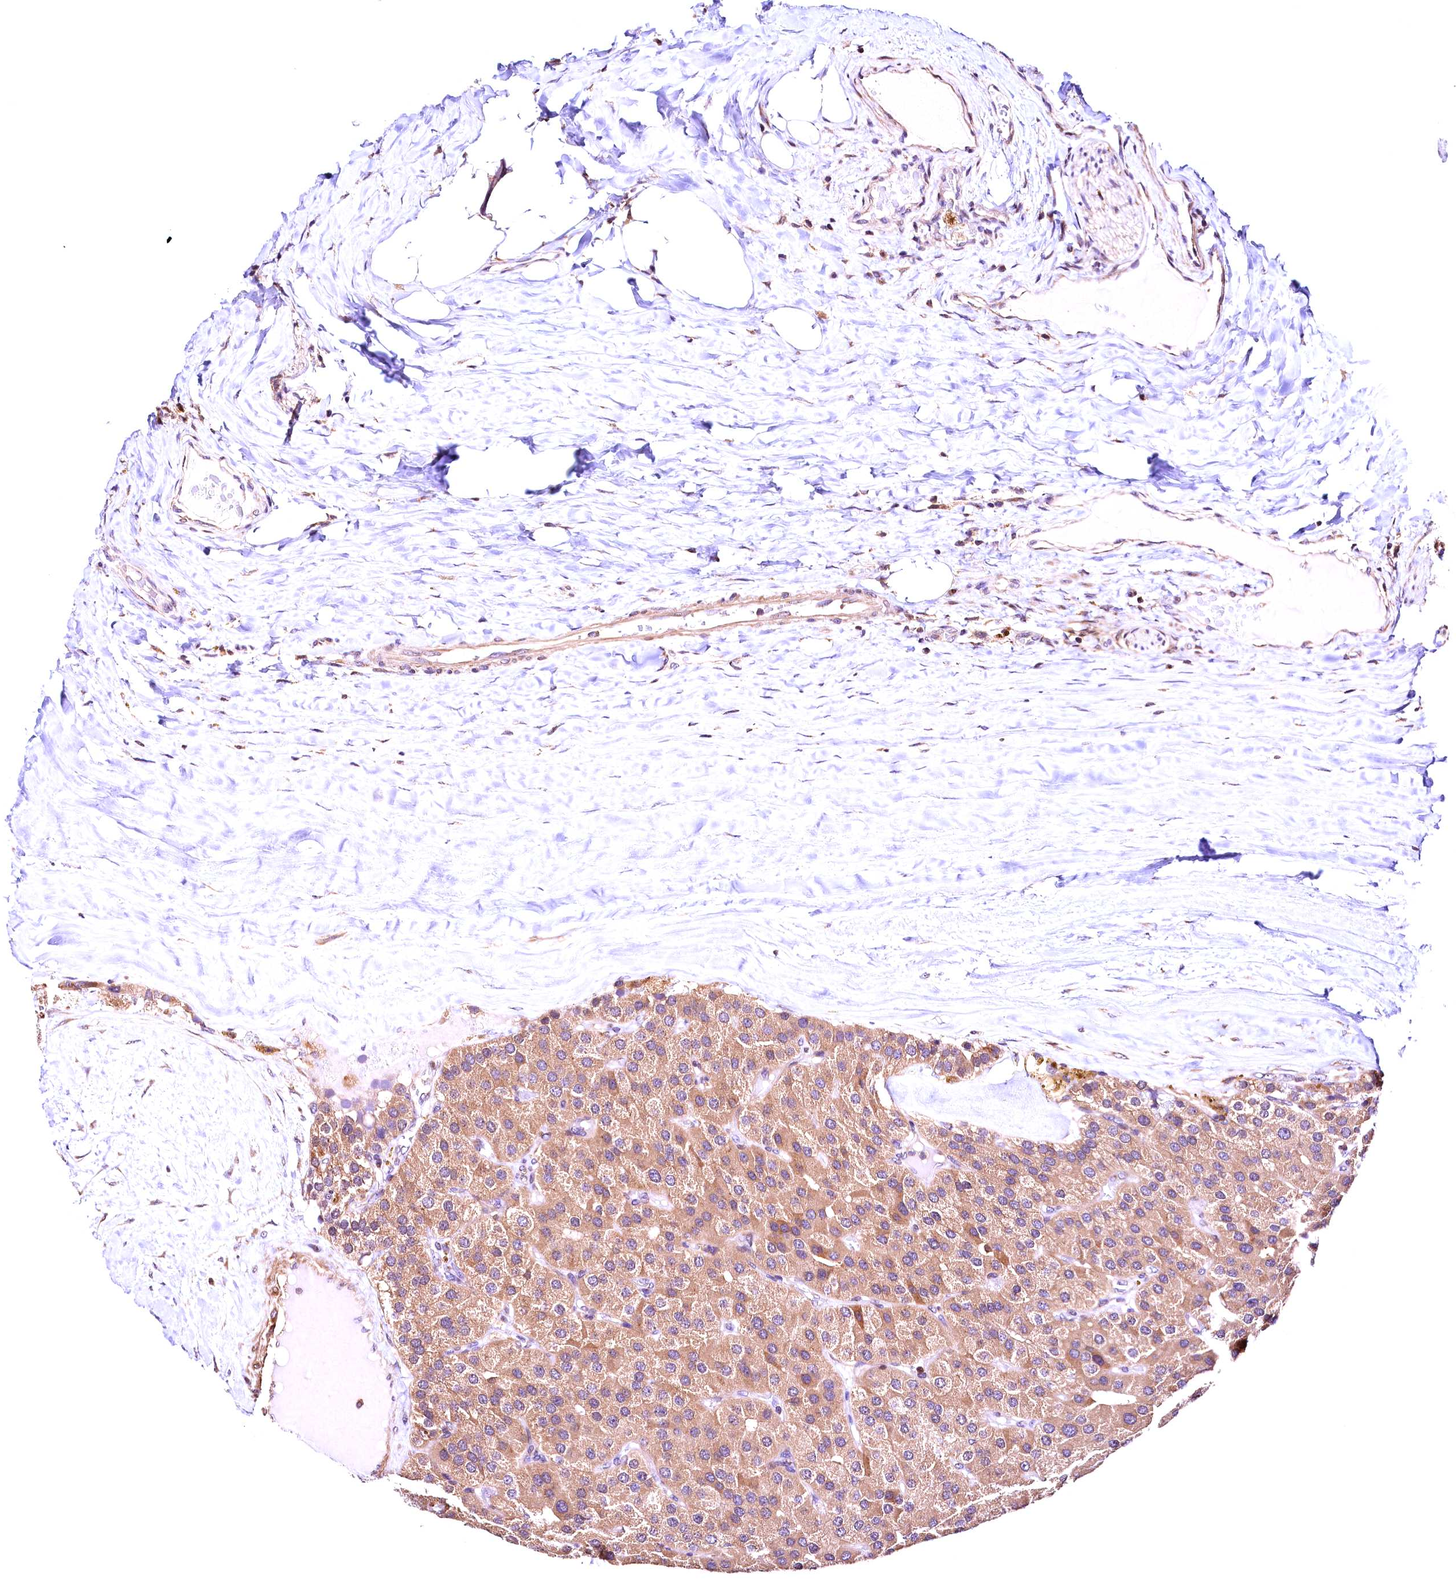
{"staining": {"intensity": "weak", "quantity": ">75%", "location": "cytoplasmic/membranous"}, "tissue": "parathyroid gland", "cell_type": "Glandular cells", "image_type": "normal", "snomed": [{"axis": "morphology", "description": "Normal tissue, NOS"}, {"axis": "morphology", "description": "Adenoma, NOS"}, {"axis": "topography", "description": "Parathyroid gland"}], "caption": "IHC (DAB (3,3'-diaminobenzidine)) staining of benign human parathyroid gland displays weak cytoplasmic/membranous protein positivity in about >75% of glandular cells.", "gene": "CHORDC1", "patient": {"sex": "female", "age": 86}}